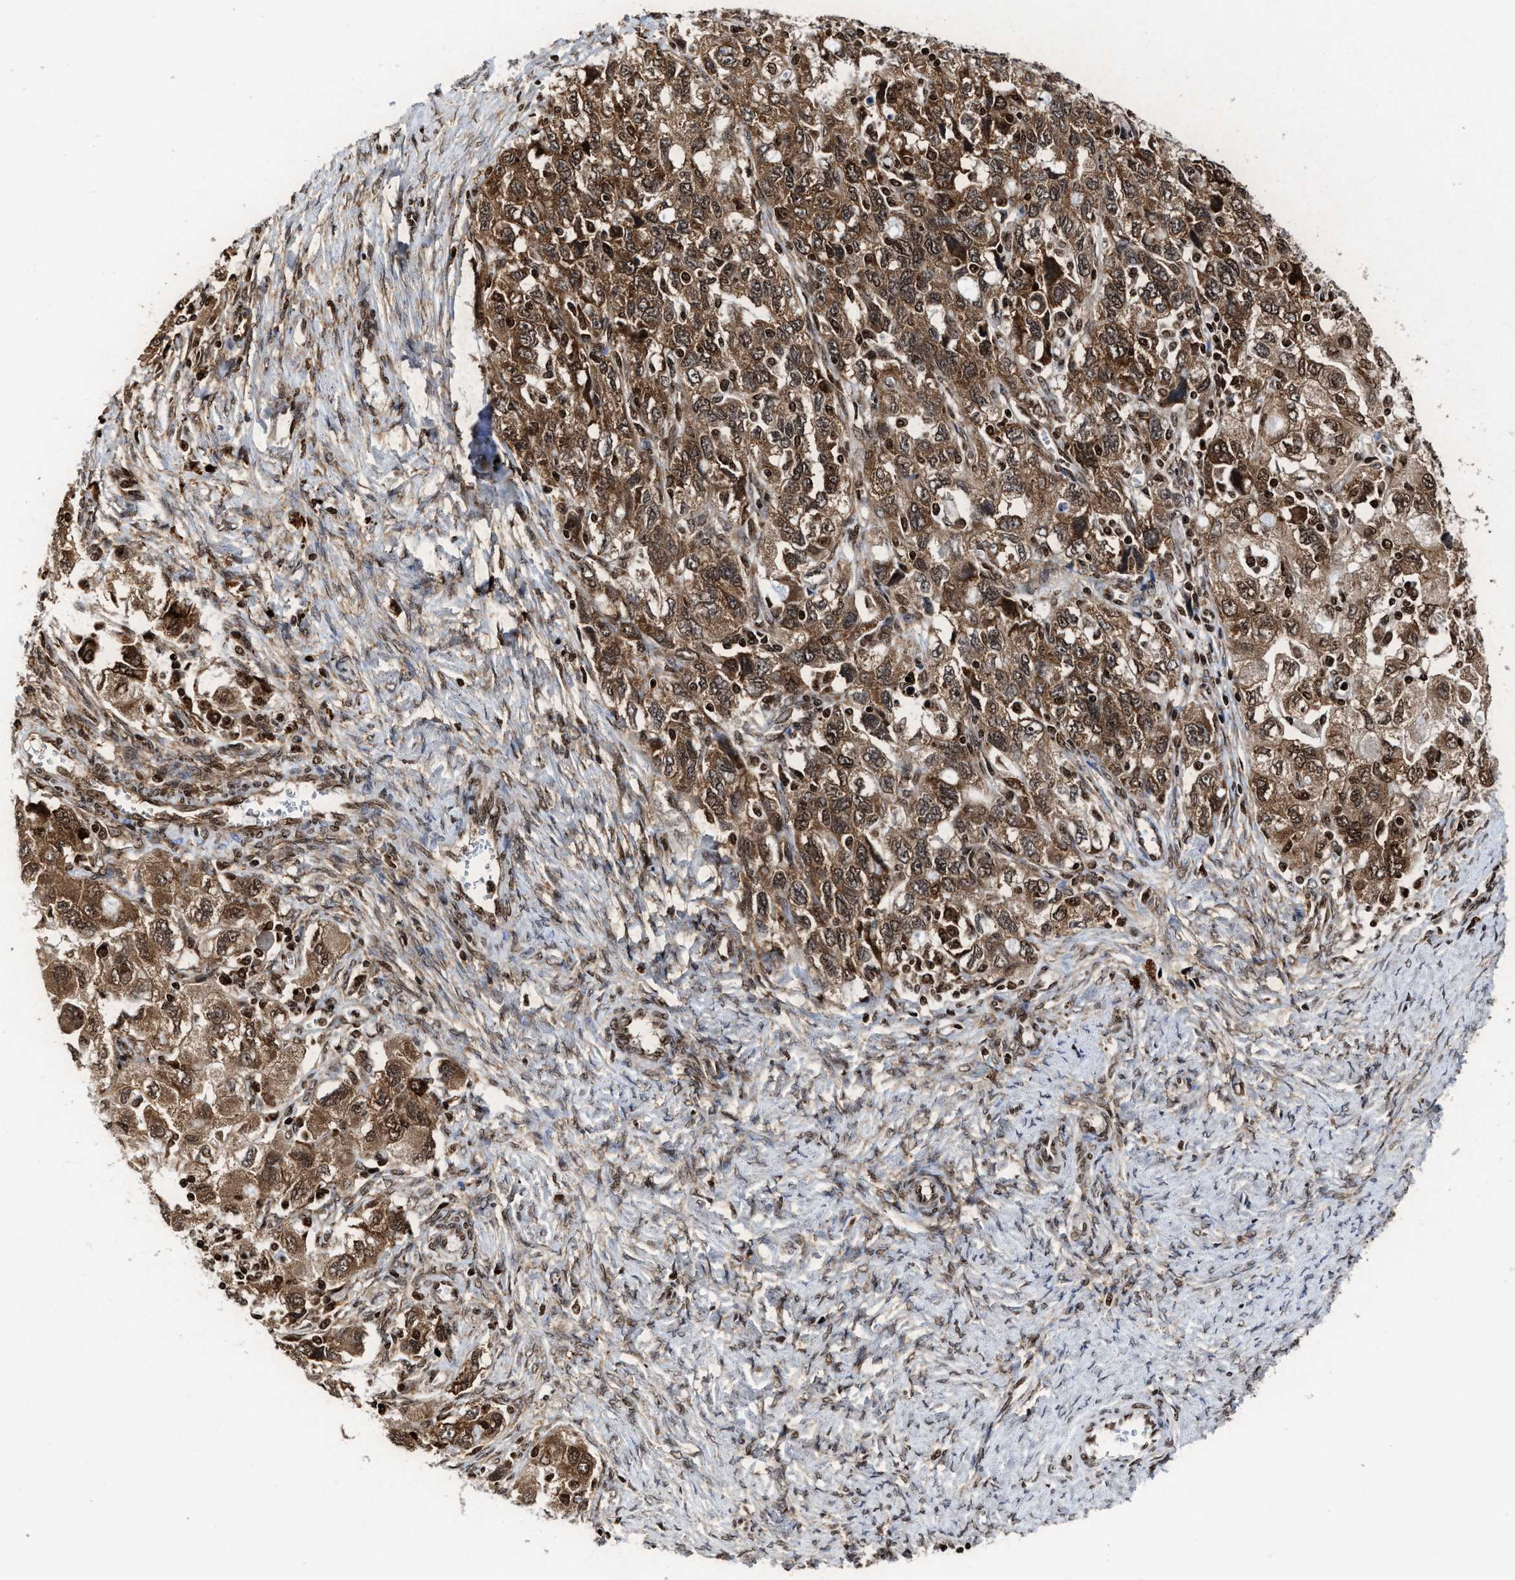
{"staining": {"intensity": "moderate", "quantity": ">75%", "location": "cytoplasmic/membranous,nuclear"}, "tissue": "ovarian cancer", "cell_type": "Tumor cells", "image_type": "cancer", "snomed": [{"axis": "morphology", "description": "Carcinoma, NOS"}, {"axis": "morphology", "description": "Cystadenocarcinoma, serous, NOS"}, {"axis": "topography", "description": "Ovary"}], "caption": "This photomicrograph exhibits immunohistochemistry (IHC) staining of ovarian cancer (carcinoma), with medium moderate cytoplasmic/membranous and nuclear expression in about >75% of tumor cells.", "gene": "ALYREF", "patient": {"sex": "female", "age": 69}}